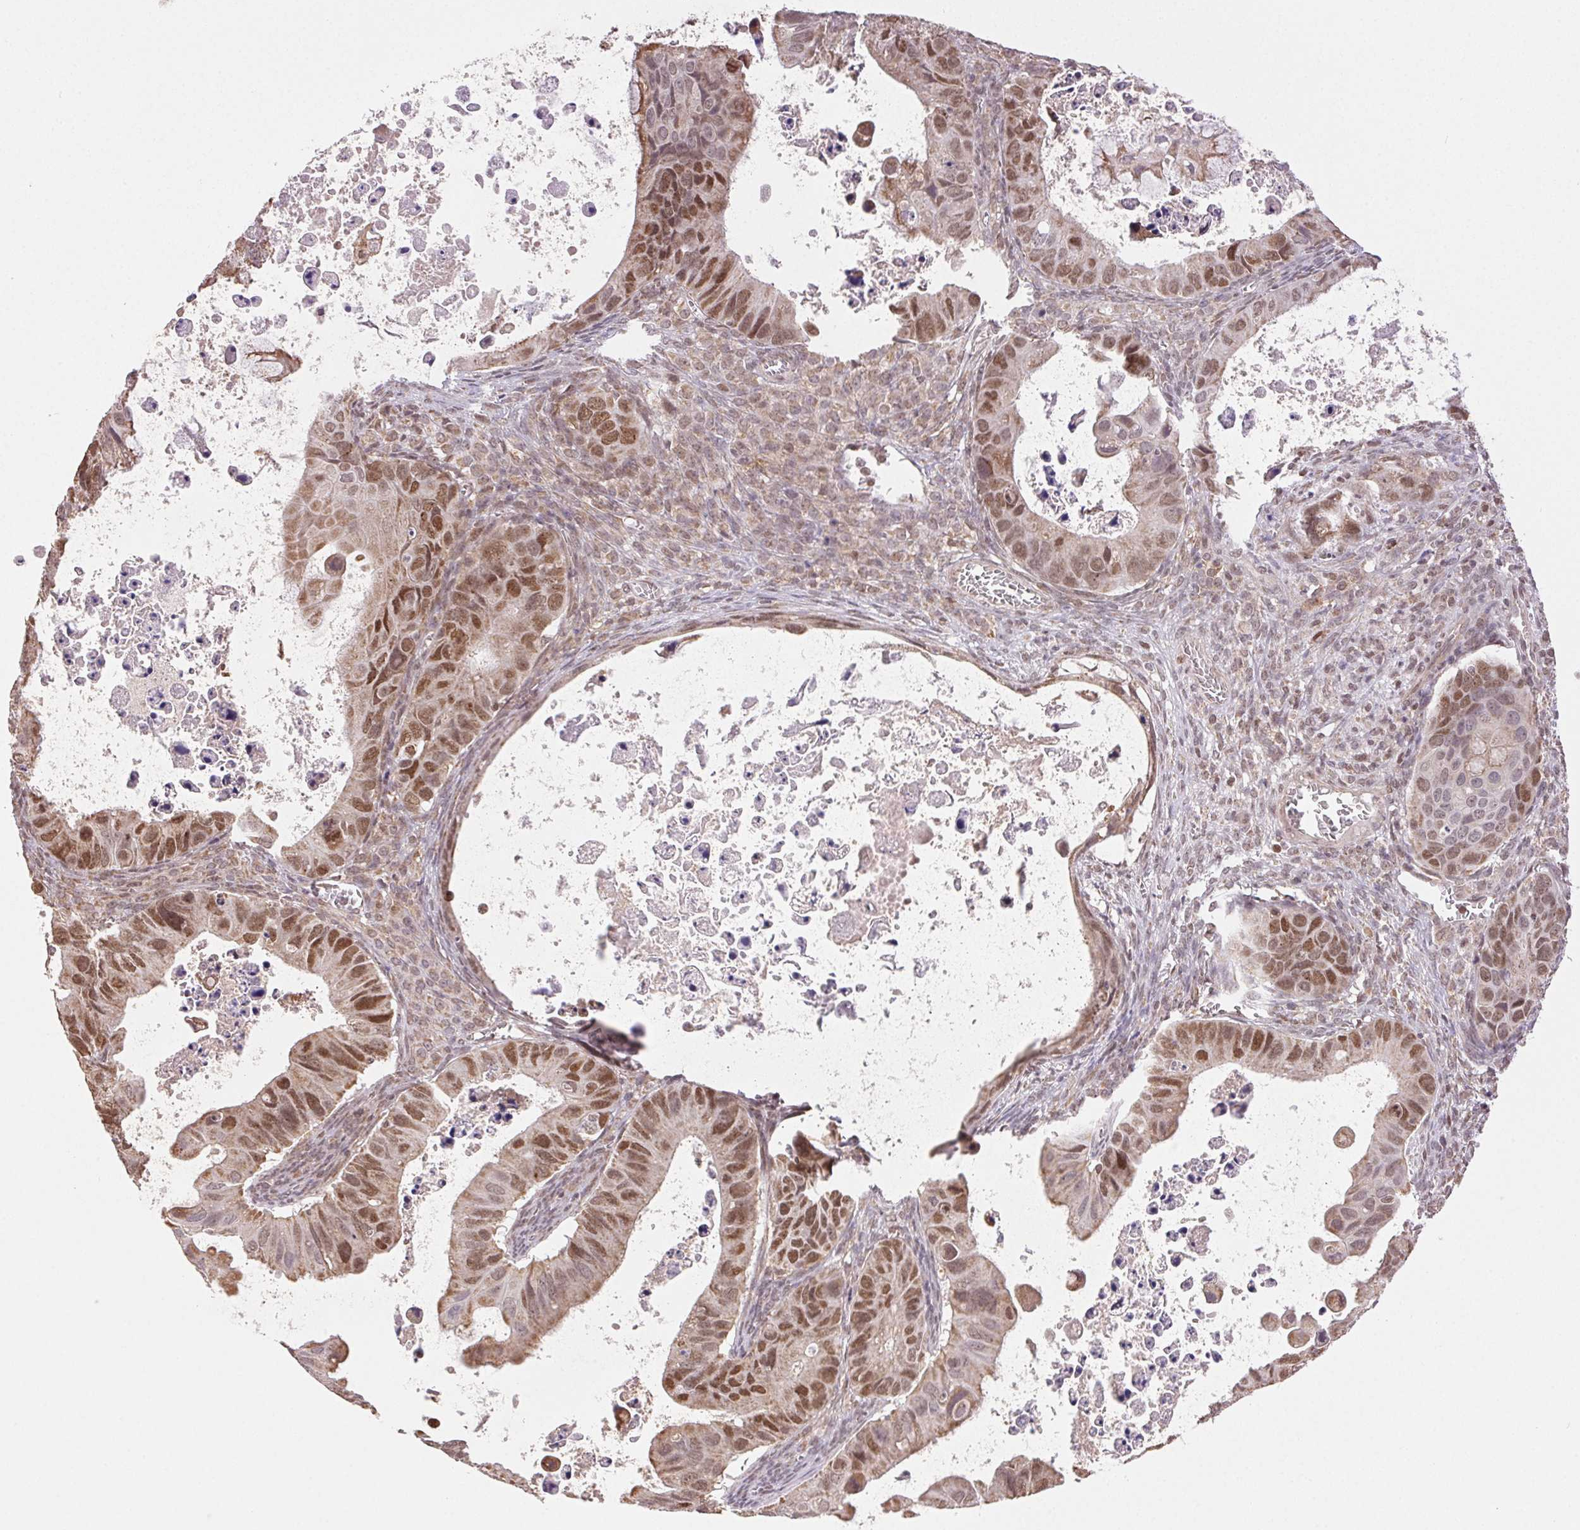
{"staining": {"intensity": "moderate", "quantity": ">75%", "location": "nuclear"}, "tissue": "ovarian cancer", "cell_type": "Tumor cells", "image_type": "cancer", "snomed": [{"axis": "morphology", "description": "Cystadenocarcinoma, mucinous, NOS"}, {"axis": "topography", "description": "Ovary"}], "caption": "Brown immunohistochemical staining in ovarian cancer (mucinous cystadenocarcinoma) demonstrates moderate nuclear positivity in about >75% of tumor cells.", "gene": "PIWIL4", "patient": {"sex": "female", "age": 64}}